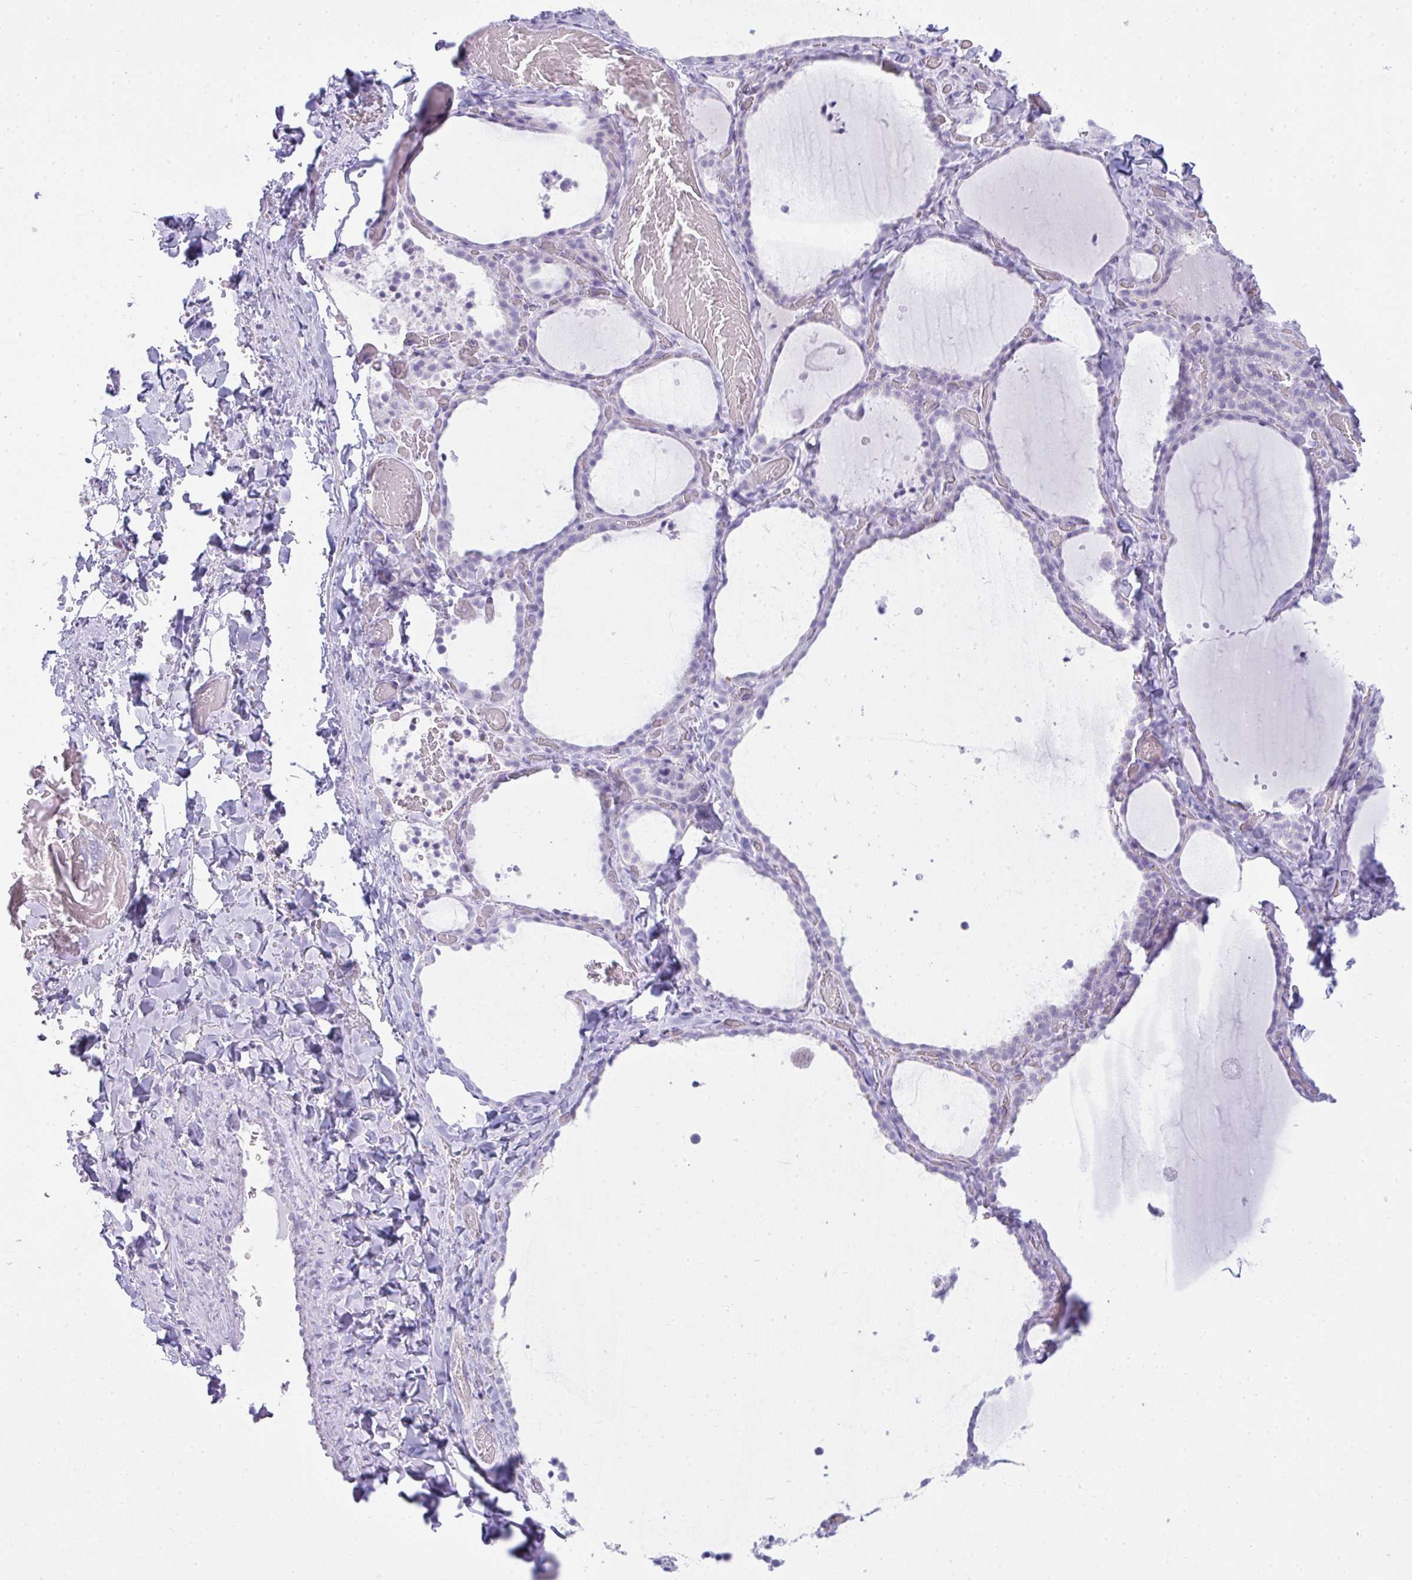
{"staining": {"intensity": "negative", "quantity": "none", "location": "none"}, "tissue": "thyroid gland", "cell_type": "Glandular cells", "image_type": "normal", "snomed": [{"axis": "morphology", "description": "Normal tissue, NOS"}, {"axis": "topography", "description": "Thyroid gland"}], "caption": "Micrograph shows no protein positivity in glandular cells of benign thyroid gland.", "gene": "RASL10A", "patient": {"sex": "female", "age": 22}}